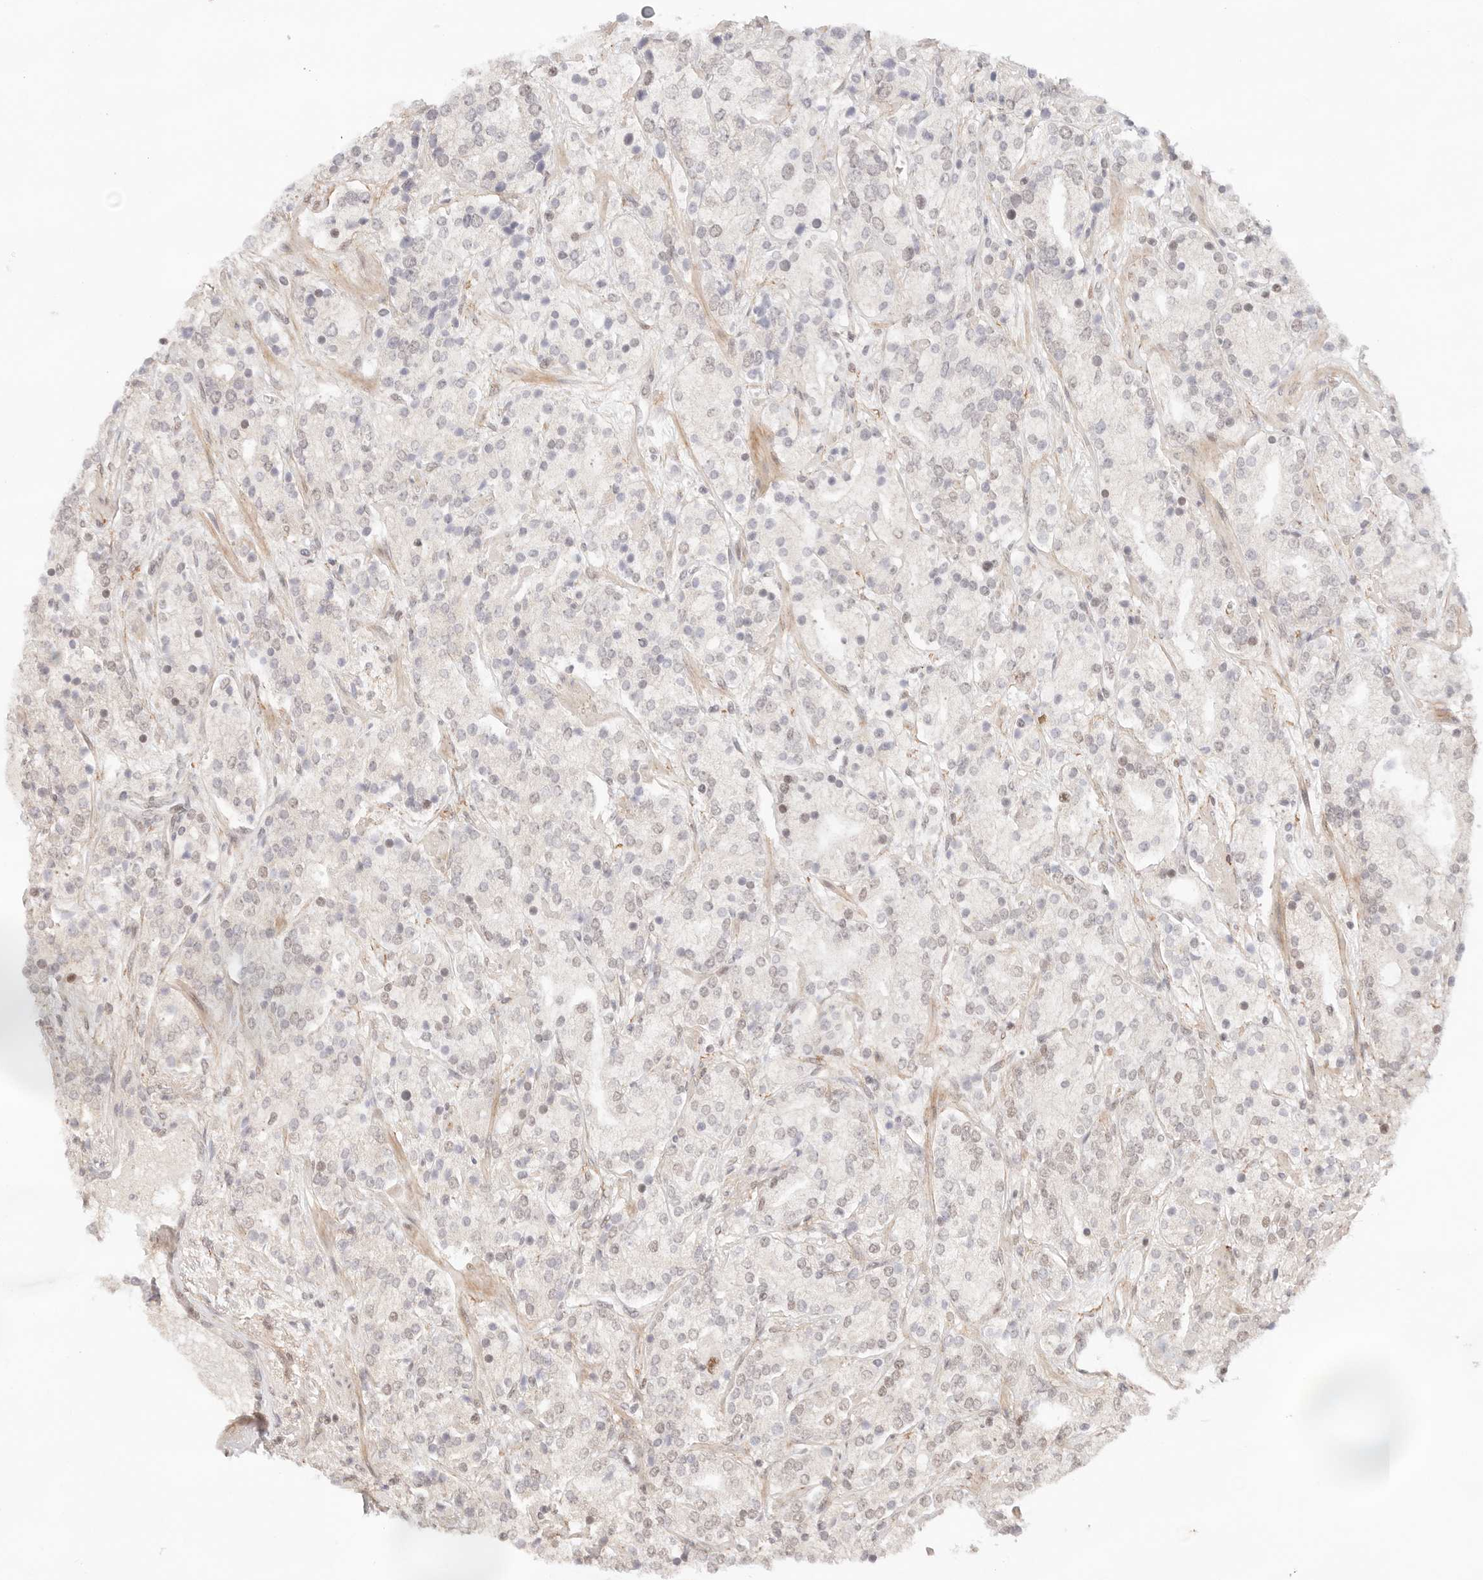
{"staining": {"intensity": "weak", "quantity": "25%-75%", "location": "nuclear"}, "tissue": "prostate cancer", "cell_type": "Tumor cells", "image_type": "cancer", "snomed": [{"axis": "morphology", "description": "Adenocarcinoma, High grade"}, {"axis": "topography", "description": "Prostate"}], "caption": "There is low levels of weak nuclear positivity in tumor cells of prostate cancer (high-grade adenocarcinoma), as demonstrated by immunohistochemical staining (brown color).", "gene": "GTF2E2", "patient": {"sex": "male", "age": 71}}